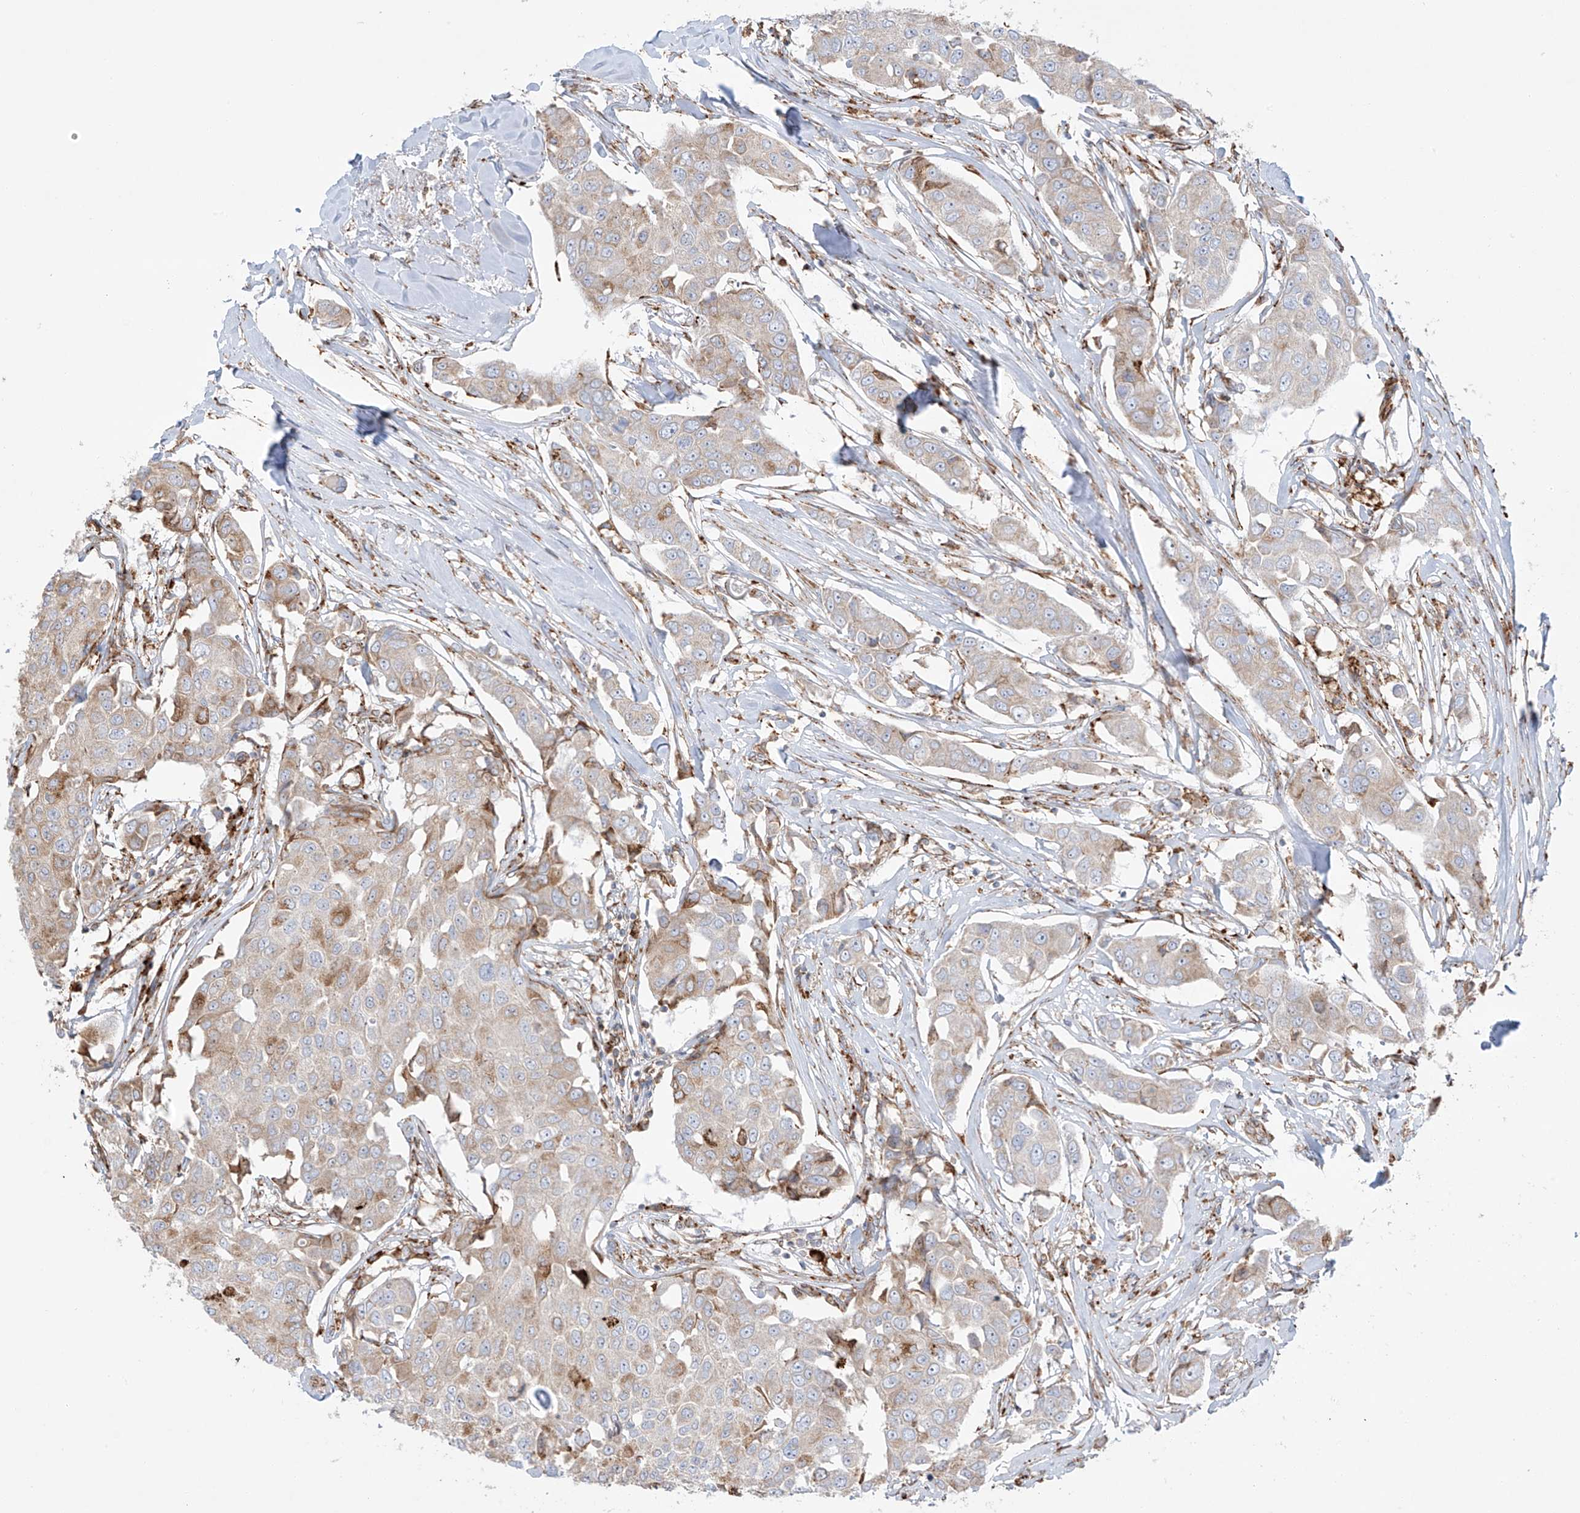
{"staining": {"intensity": "weak", "quantity": "<25%", "location": "cytoplasmic/membranous"}, "tissue": "breast cancer", "cell_type": "Tumor cells", "image_type": "cancer", "snomed": [{"axis": "morphology", "description": "Duct carcinoma"}, {"axis": "topography", "description": "Breast"}], "caption": "High power microscopy micrograph of an IHC micrograph of breast cancer (invasive ductal carcinoma), revealing no significant expression in tumor cells. (DAB IHC visualized using brightfield microscopy, high magnification).", "gene": "MX1", "patient": {"sex": "female", "age": 80}}